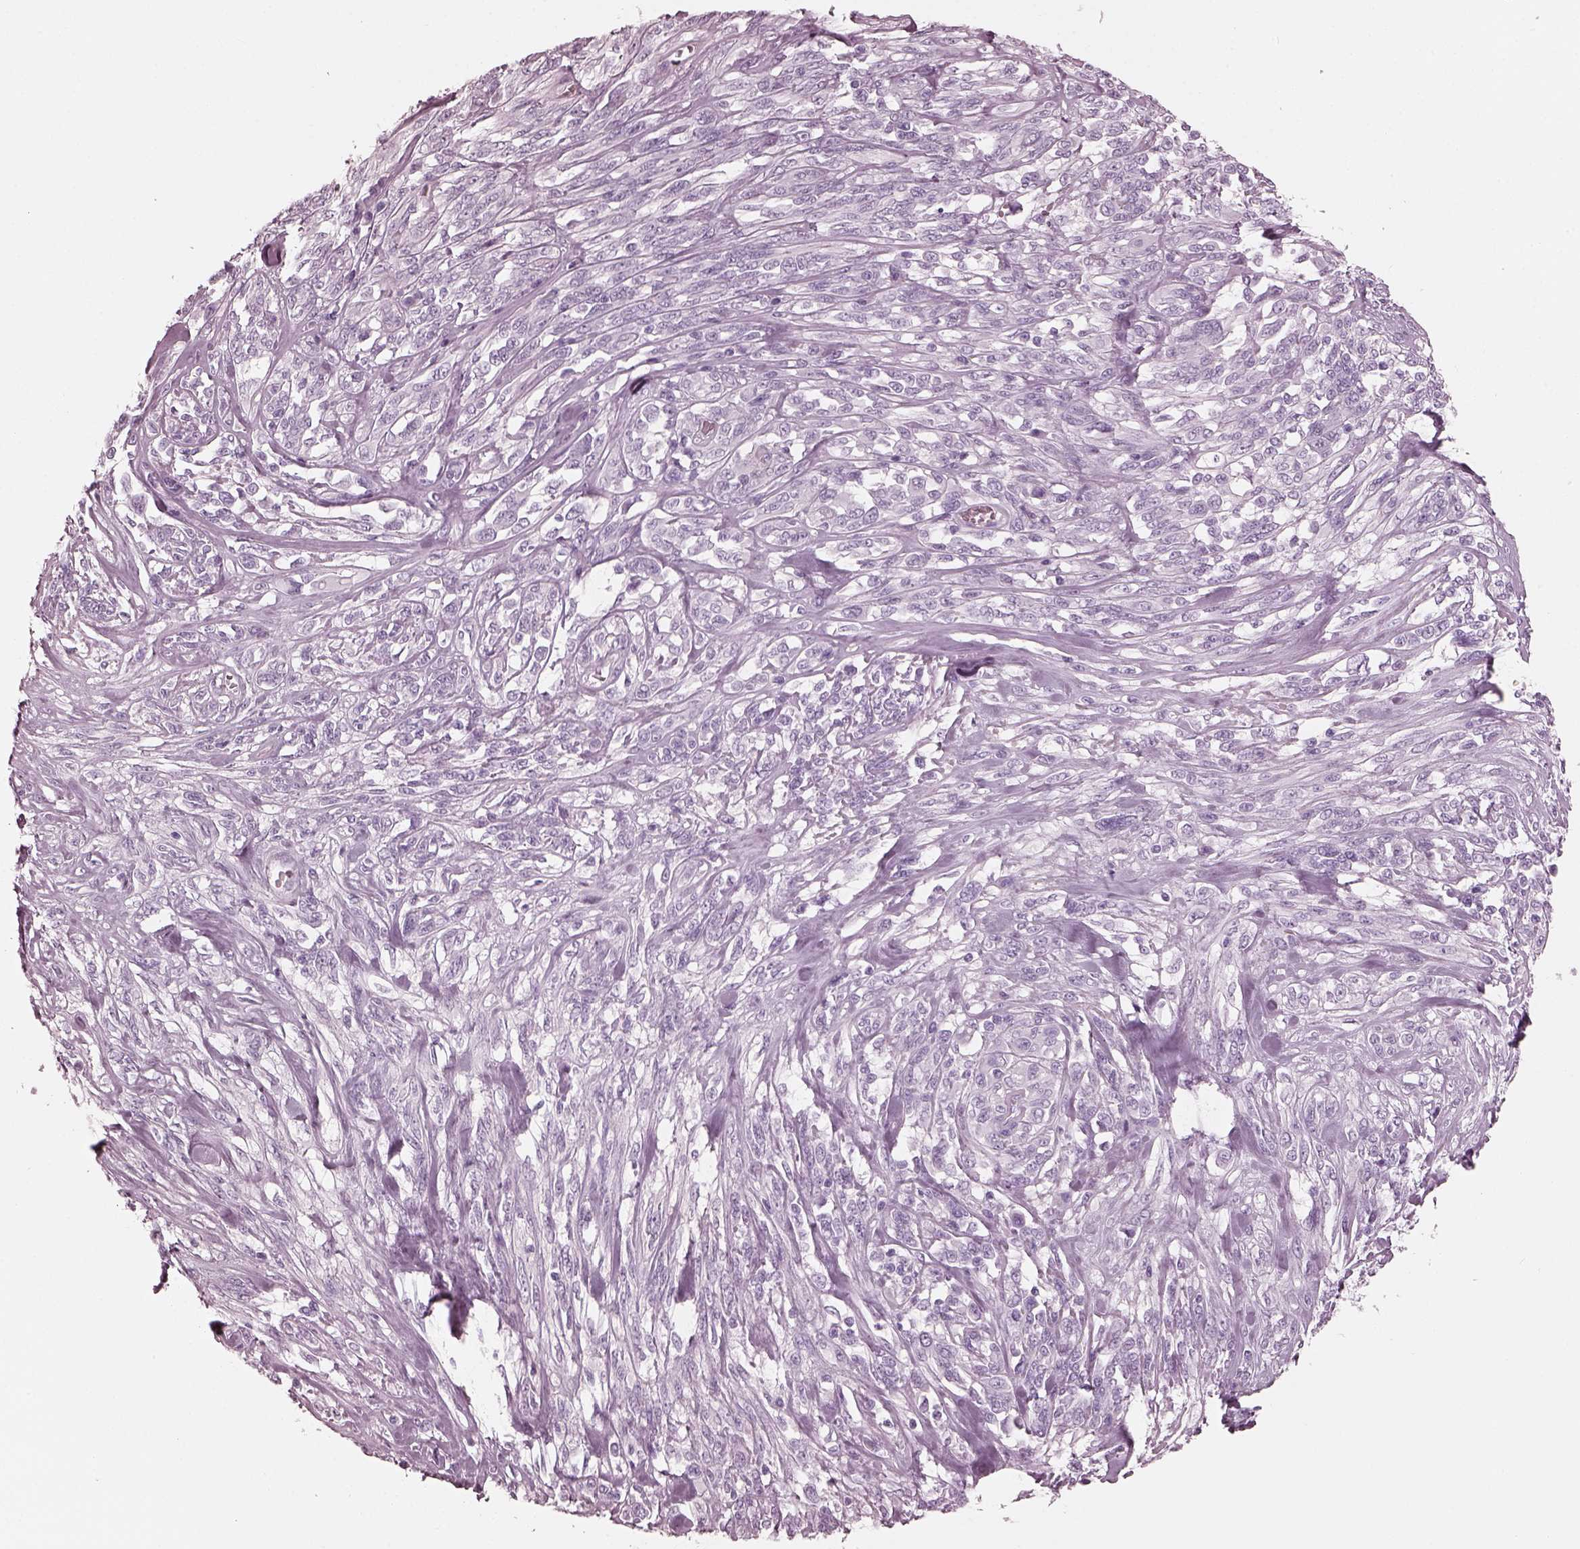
{"staining": {"intensity": "negative", "quantity": "none", "location": "none"}, "tissue": "melanoma", "cell_type": "Tumor cells", "image_type": "cancer", "snomed": [{"axis": "morphology", "description": "Malignant melanoma, NOS"}, {"axis": "topography", "description": "Skin"}], "caption": "Melanoma stained for a protein using immunohistochemistry demonstrates no positivity tumor cells.", "gene": "FABP9", "patient": {"sex": "female", "age": 91}}